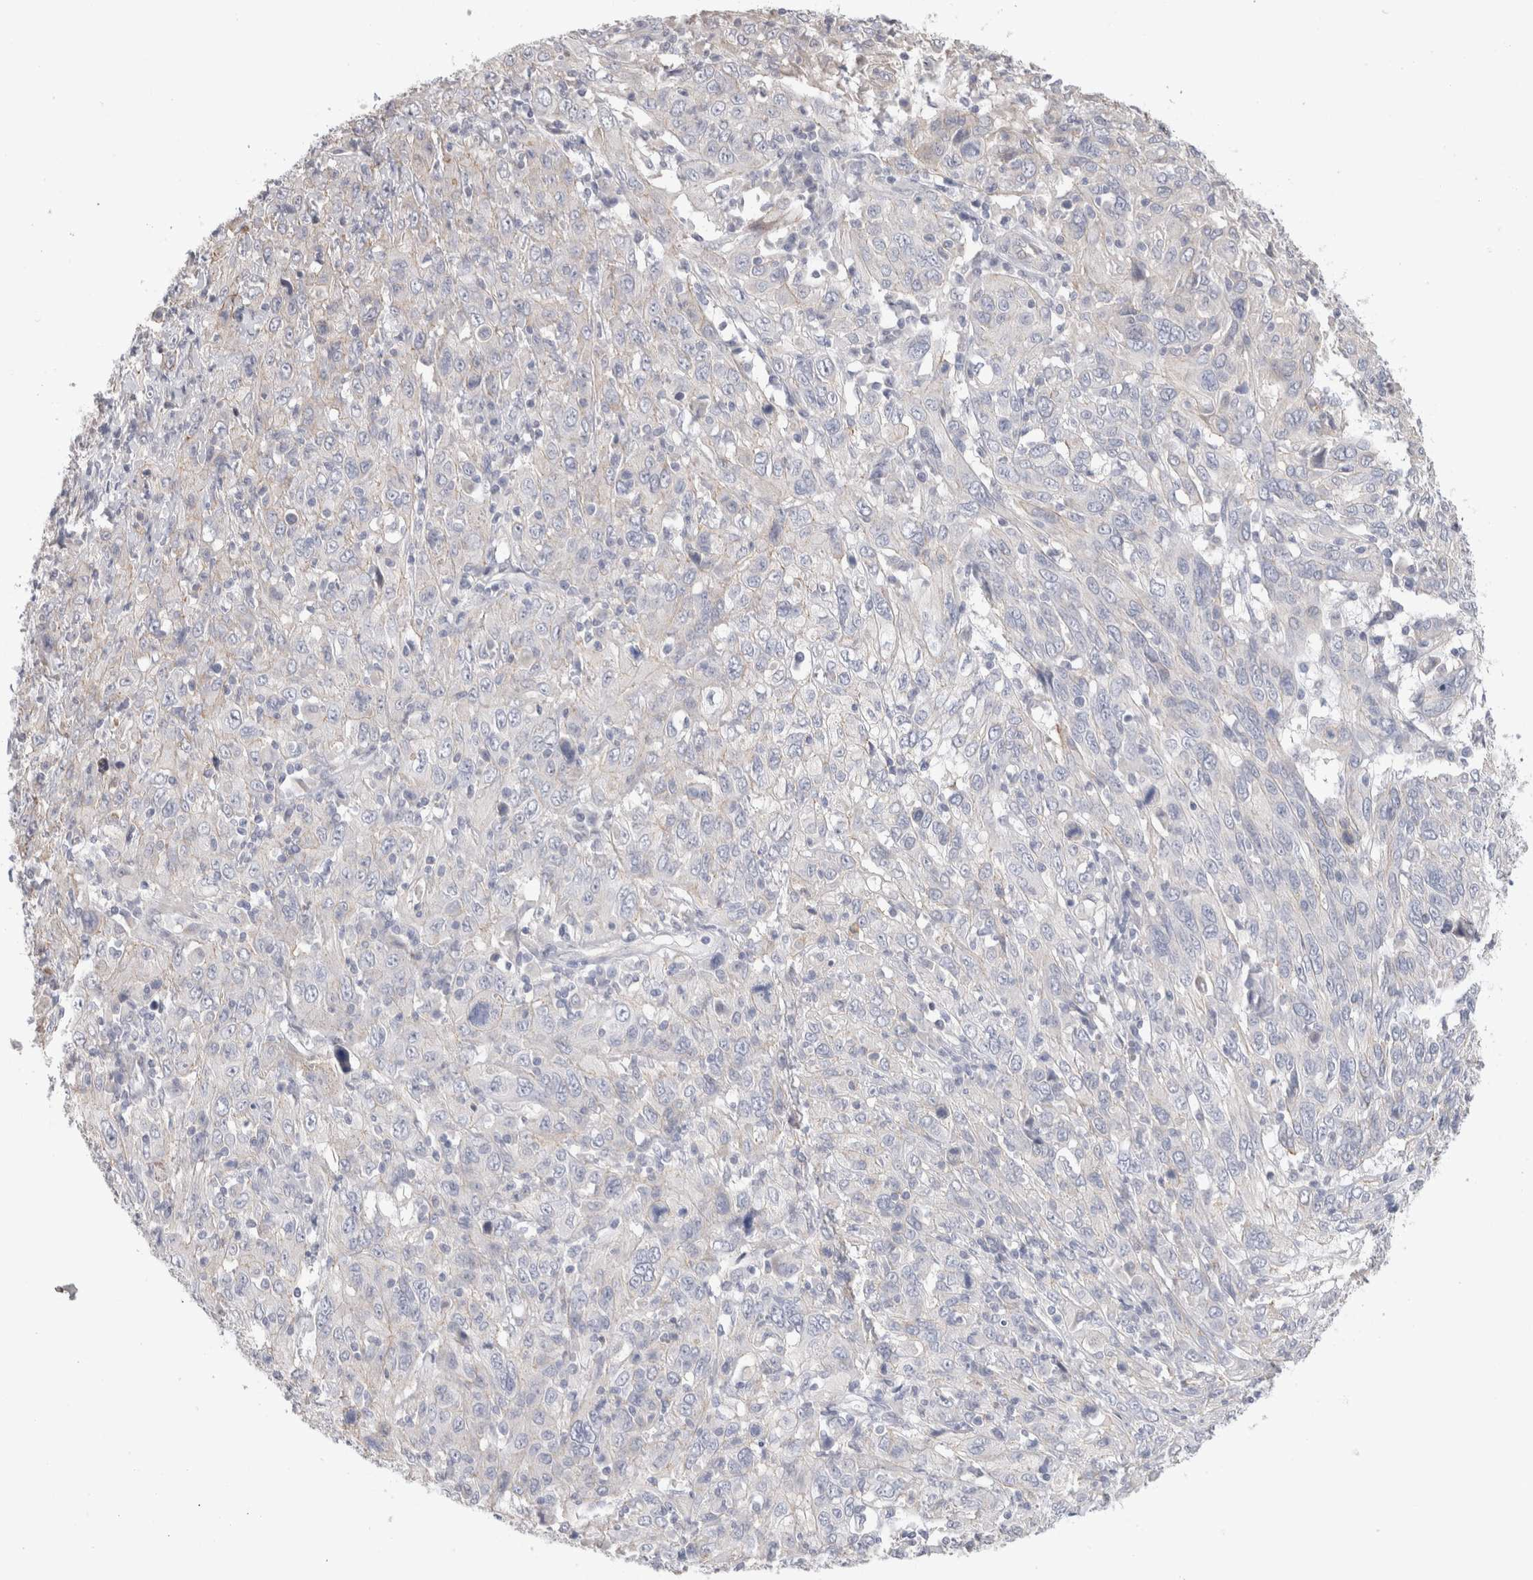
{"staining": {"intensity": "negative", "quantity": "none", "location": "none"}, "tissue": "cervical cancer", "cell_type": "Tumor cells", "image_type": "cancer", "snomed": [{"axis": "morphology", "description": "Squamous cell carcinoma, NOS"}, {"axis": "topography", "description": "Cervix"}], "caption": "Cervical cancer (squamous cell carcinoma) was stained to show a protein in brown. There is no significant positivity in tumor cells. Brightfield microscopy of immunohistochemistry stained with DAB (3,3'-diaminobenzidine) (brown) and hematoxylin (blue), captured at high magnification.", "gene": "AFP", "patient": {"sex": "female", "age": 46}}